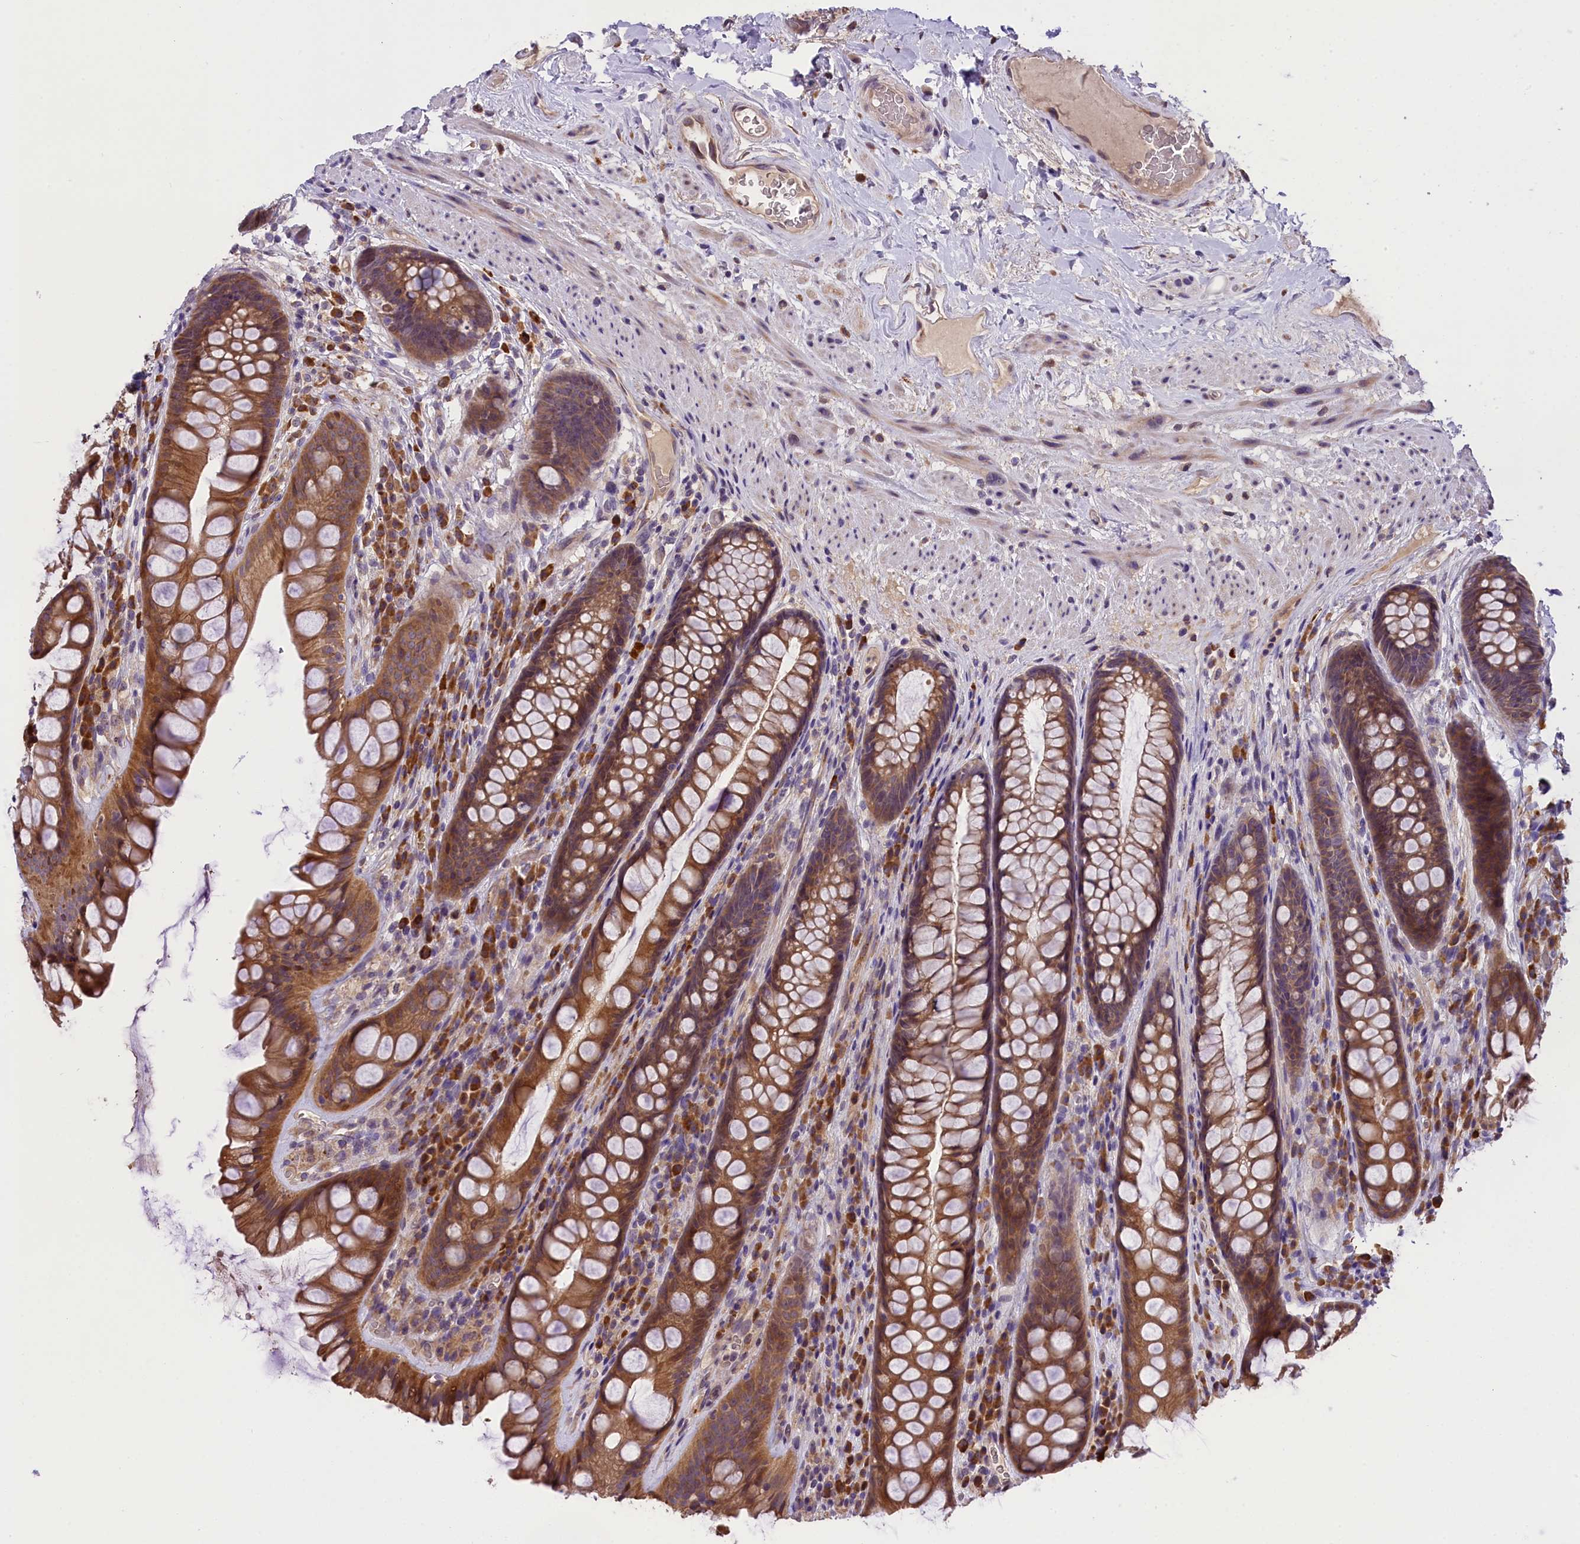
{"staining": {"intensity": "strong", "quantity": ">75%", "location": "cytoplasmic/membranous"}, "tissue": "rectum", "cell_type": "Glandular cells", "image_type": "normal", "snomed": [{"axis": "morphology", "description": "Normal tissue, NOS"}, {"axis": "topography", "description": "Rectum"}], "caption": "A brown stain shows strong cytoplasmic/membranous staining of a protein in glandular cells of unremarkable human rectum.", "gene": "ABCC10", "patient": {"sex": "male", "age": 74}}